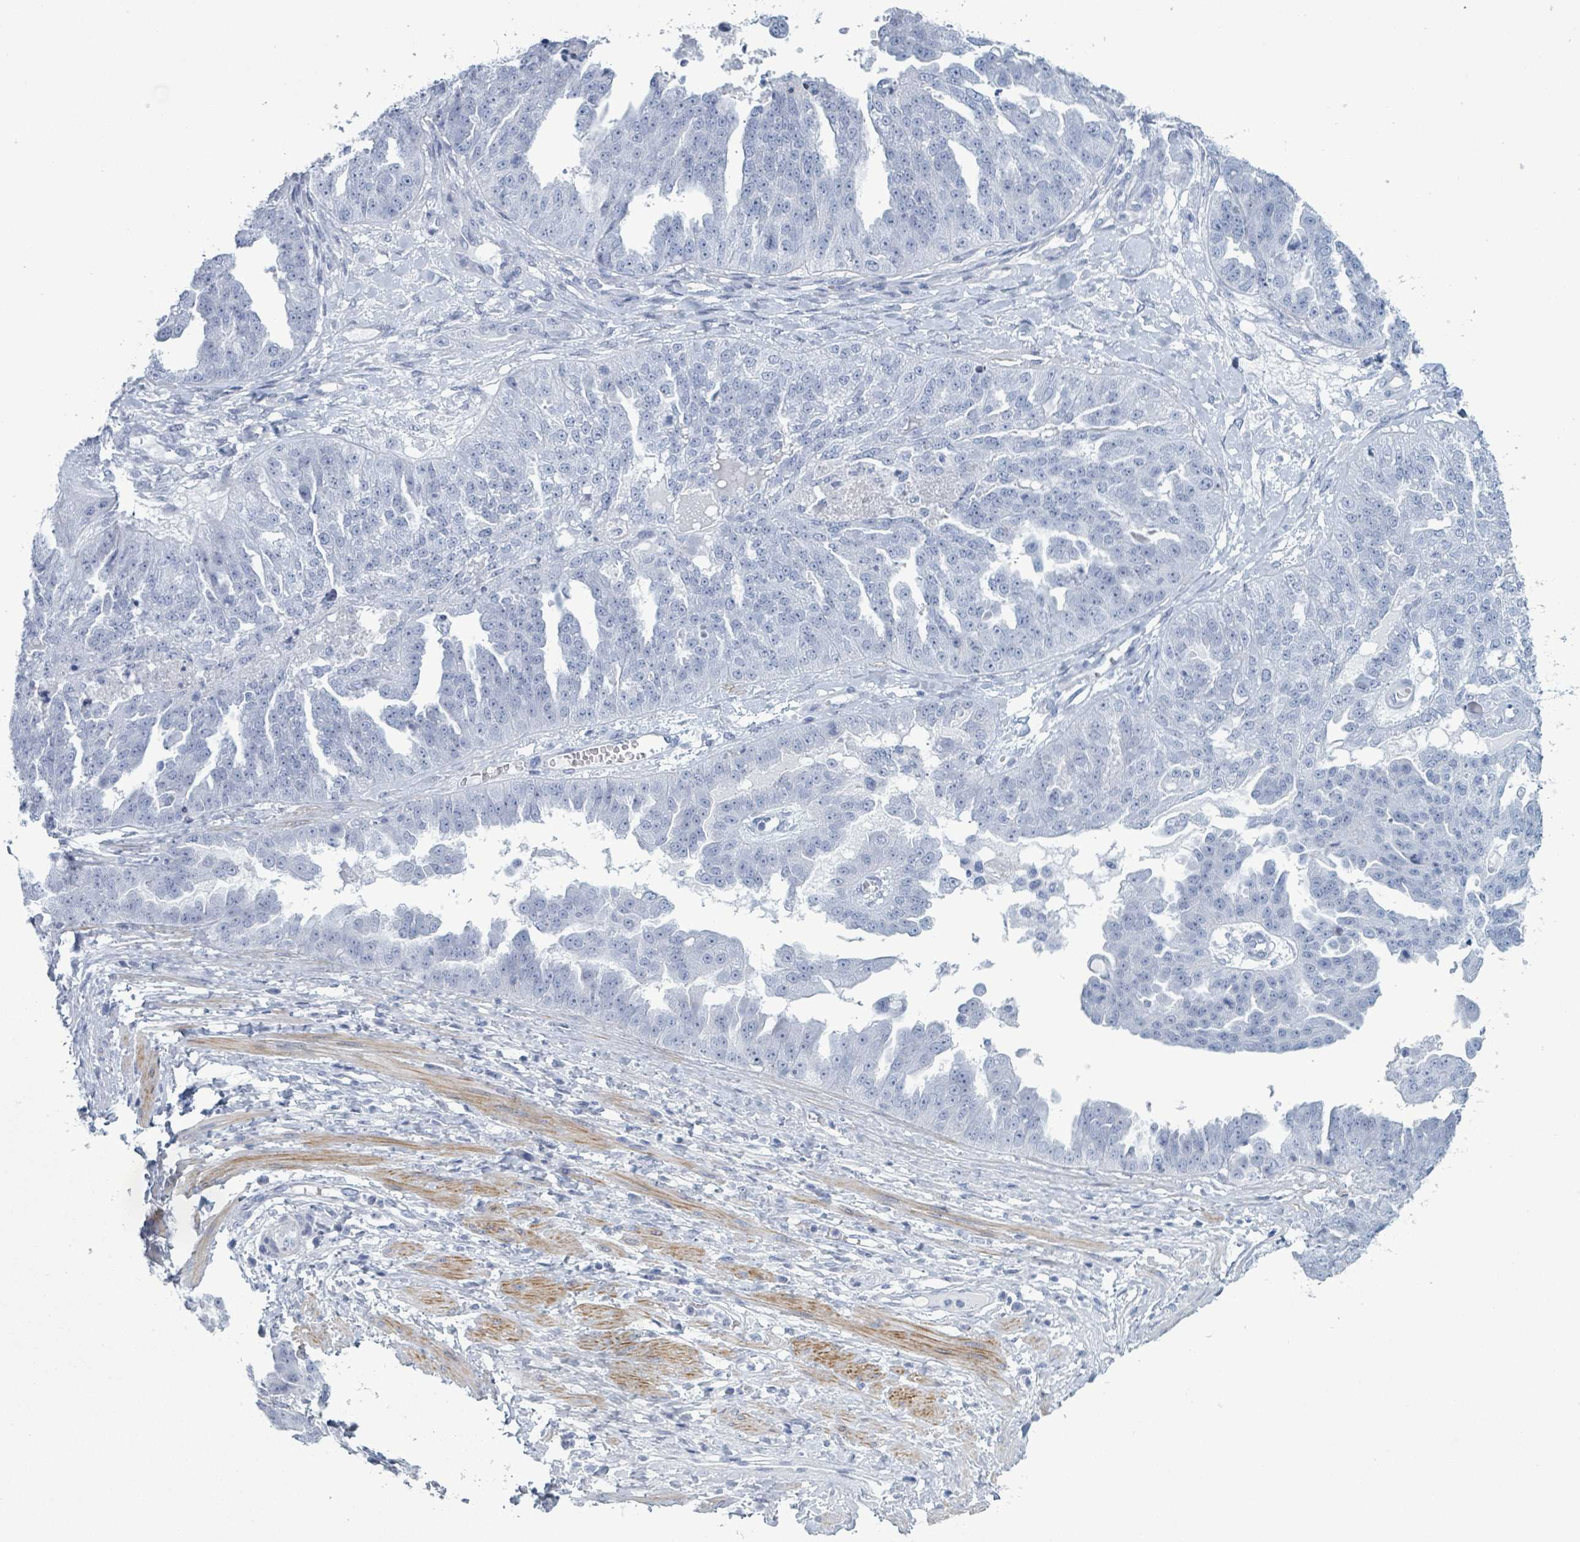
{"staining": {"intensity": "negative", "quantity": "none", "location": "none"}, "tissue": "ovarian cancer", "cell_type": "Tumor cells", "image_type": "cancer", "snomed": [{"axis": "morphology", "description": "Cystadenocarcinoma, serous, NOS"}, {"axis": "topography", "description": "Ovary"}], "caption": "Ovarian cancer (serous cystadenocarcinoma) stained for a protein using IHC reveals no staining tumor cells.", "gene": "ZNF771", "patient": {"sex": "female", "age": 58}}